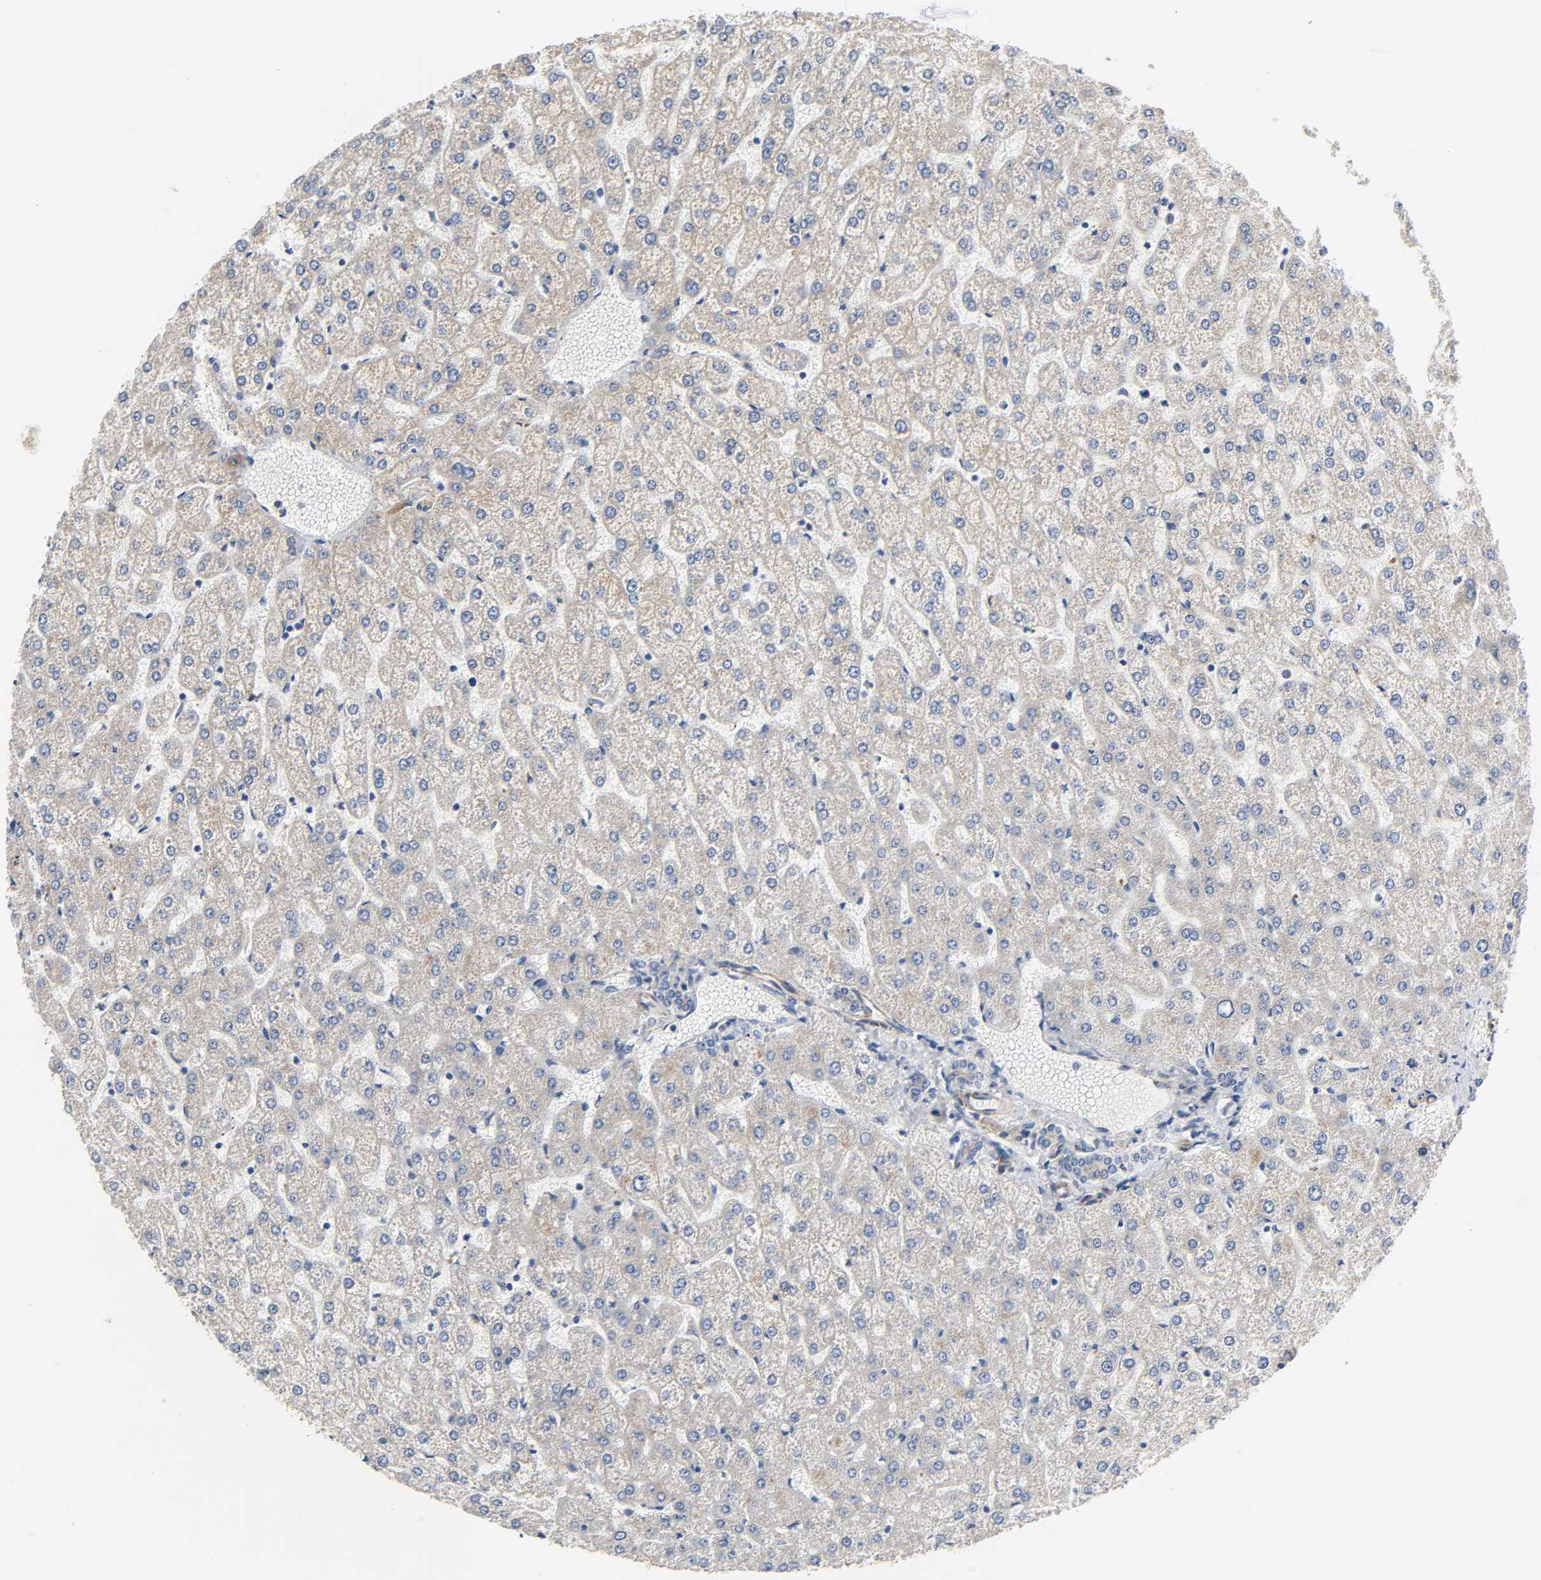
{"staining": {"intensity": "moderate", "quantity": ">75%", "location": "cytoplasmic/membranous"}, "tissue": "liver", "cell_type": "Cholangiocytes", "image_type": "normal", "snomed": [{"axis": "morphology", "description": "Normal tissue, NOS"}, {"axis": "topography", "description": "Liver"}], "caption": "About >75% of cholangiocytes in normal liver exhibit moderate cytoplasmic/membranous protein expression as visualized by brown immunohistochemical staining.", "gene": "ARHGAP1", "patient": {"sex": "female", "age": 32}}